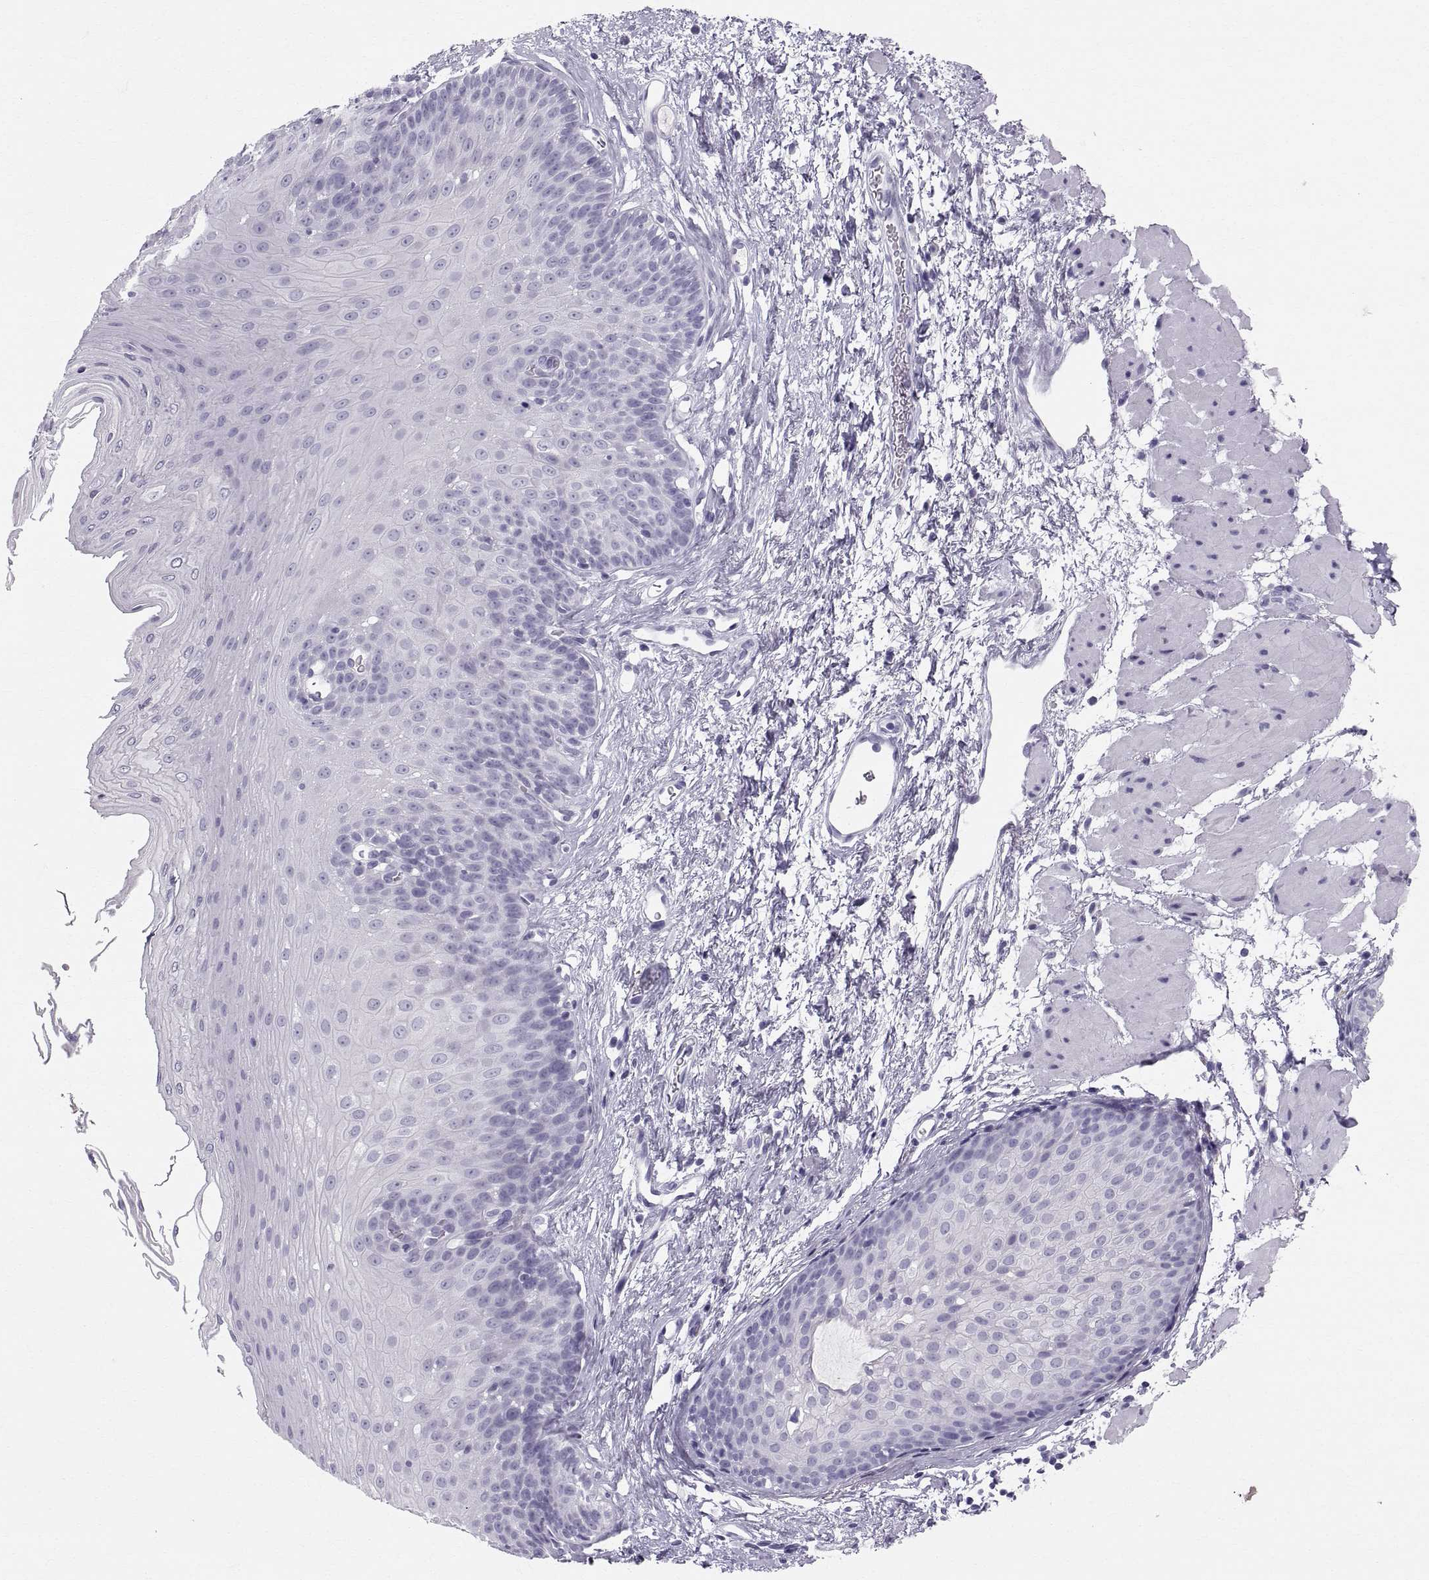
{"staining": {"intensity": "negative", "quantity": "none", "location": "none"}, "tissue": "esophagus", "cell_type": "Squamous epithelial cells", "image_type": "normal", "snomed": [{"axis": "morphology", "description": "Normal tissue, NOS"}, {"axis": "topography", "description": "Esophagus"}], "caption": "A histopathology image of esophagus stained for a protein displays no brown staining in squamous epithelial cells.", "gene": "SLC22A6", "patient": {"sex": "female", "age": 62}}